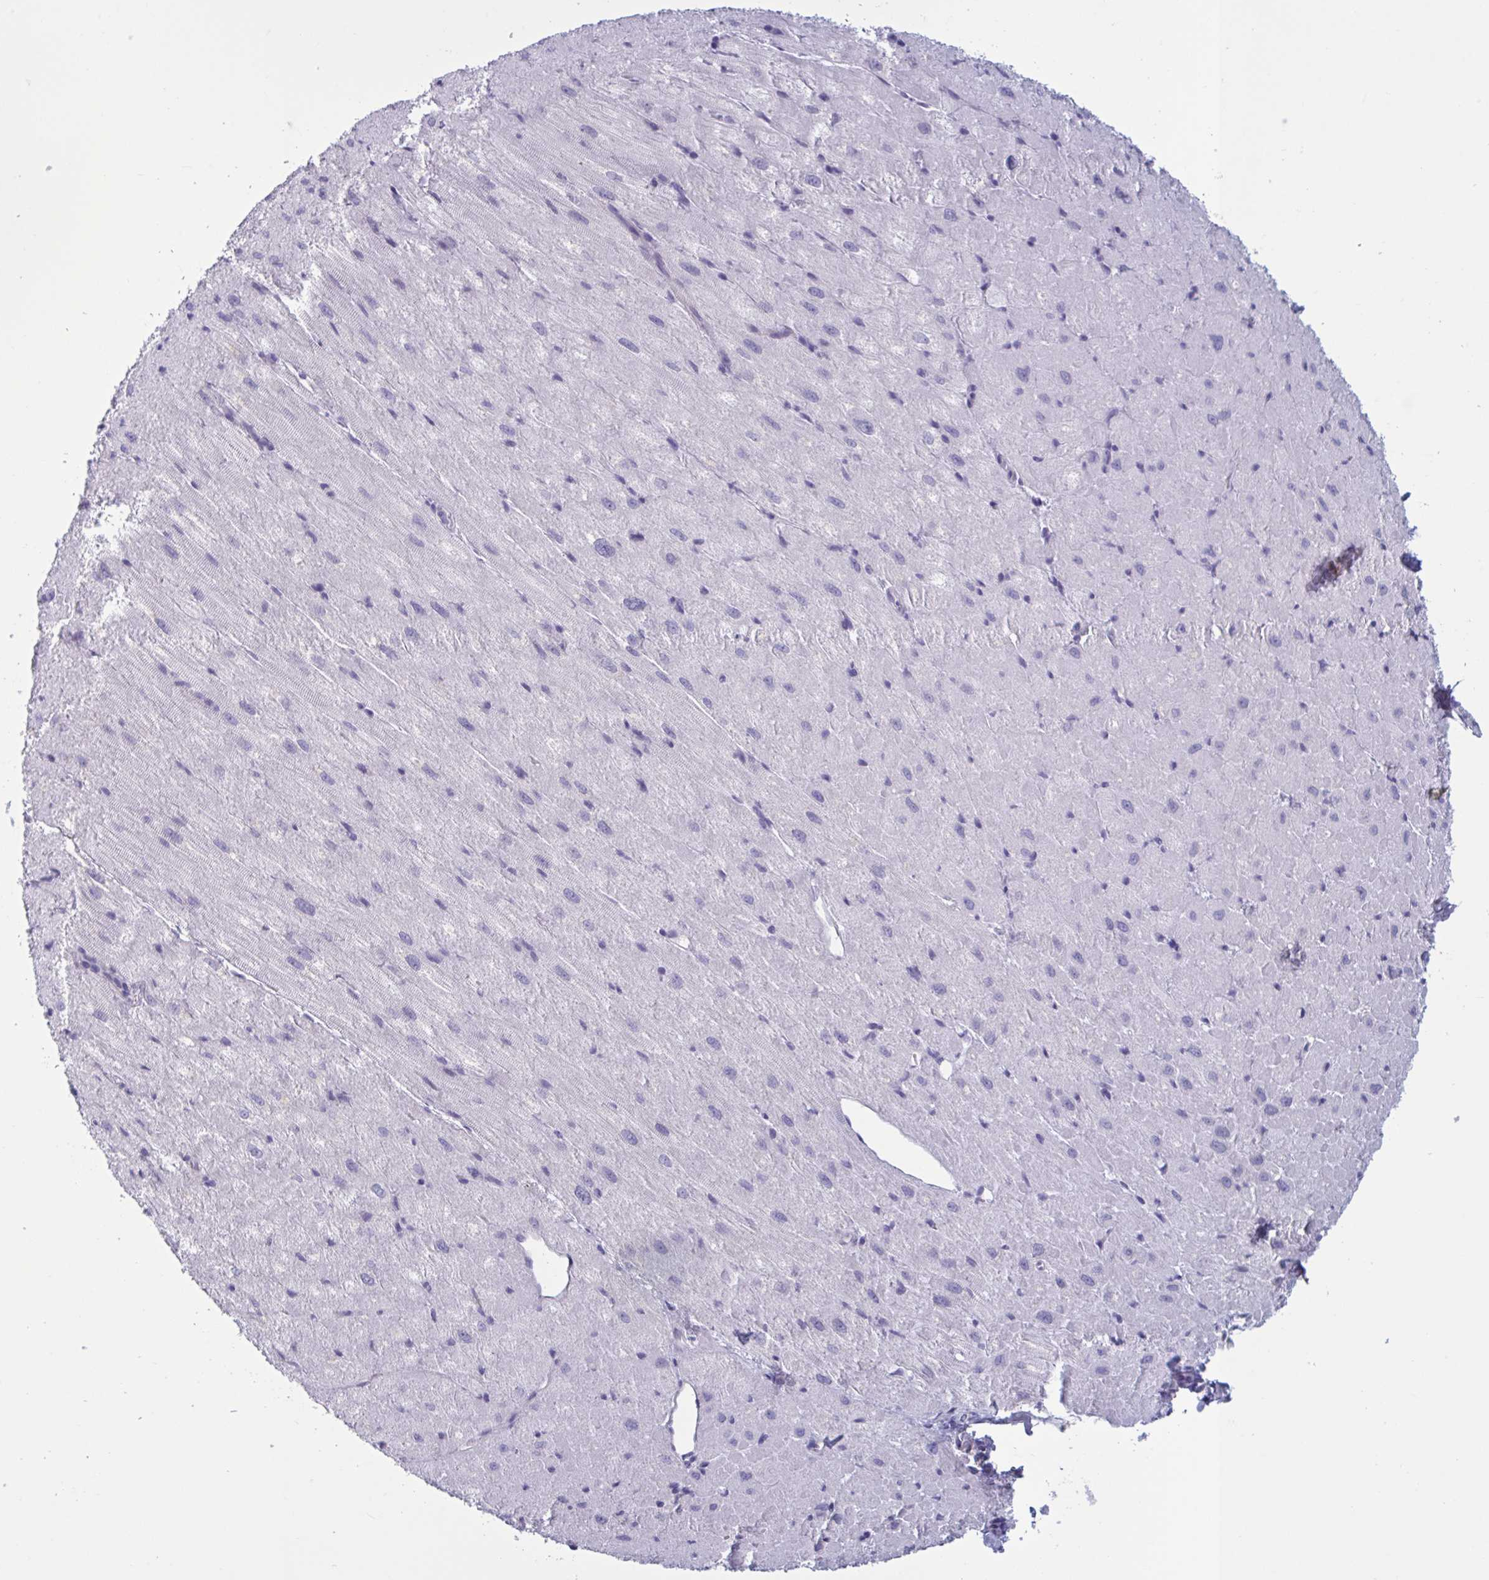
{"staining": {"intensity": "negative", "quantity": "none", "location": "none"}, "tissue": "heart muscle", "cell_type": "Cardiomyocytes", "image_type": "normal", "snomed": [{"axis": "morphology", "description": "Normal tissue, NOS"}, {"axis": "topography", "description": "Heart"}], "caption": "Cardiomyocytes are negative for protein expression in unremarkable human heart muscle. (DAB (3,3'-diaminobenzidine) immunohistochemistry visualized using brightfield microscopy, high magnification).", "gene": "OR1L3", "patient": {"sex": "male", "age": 62}}